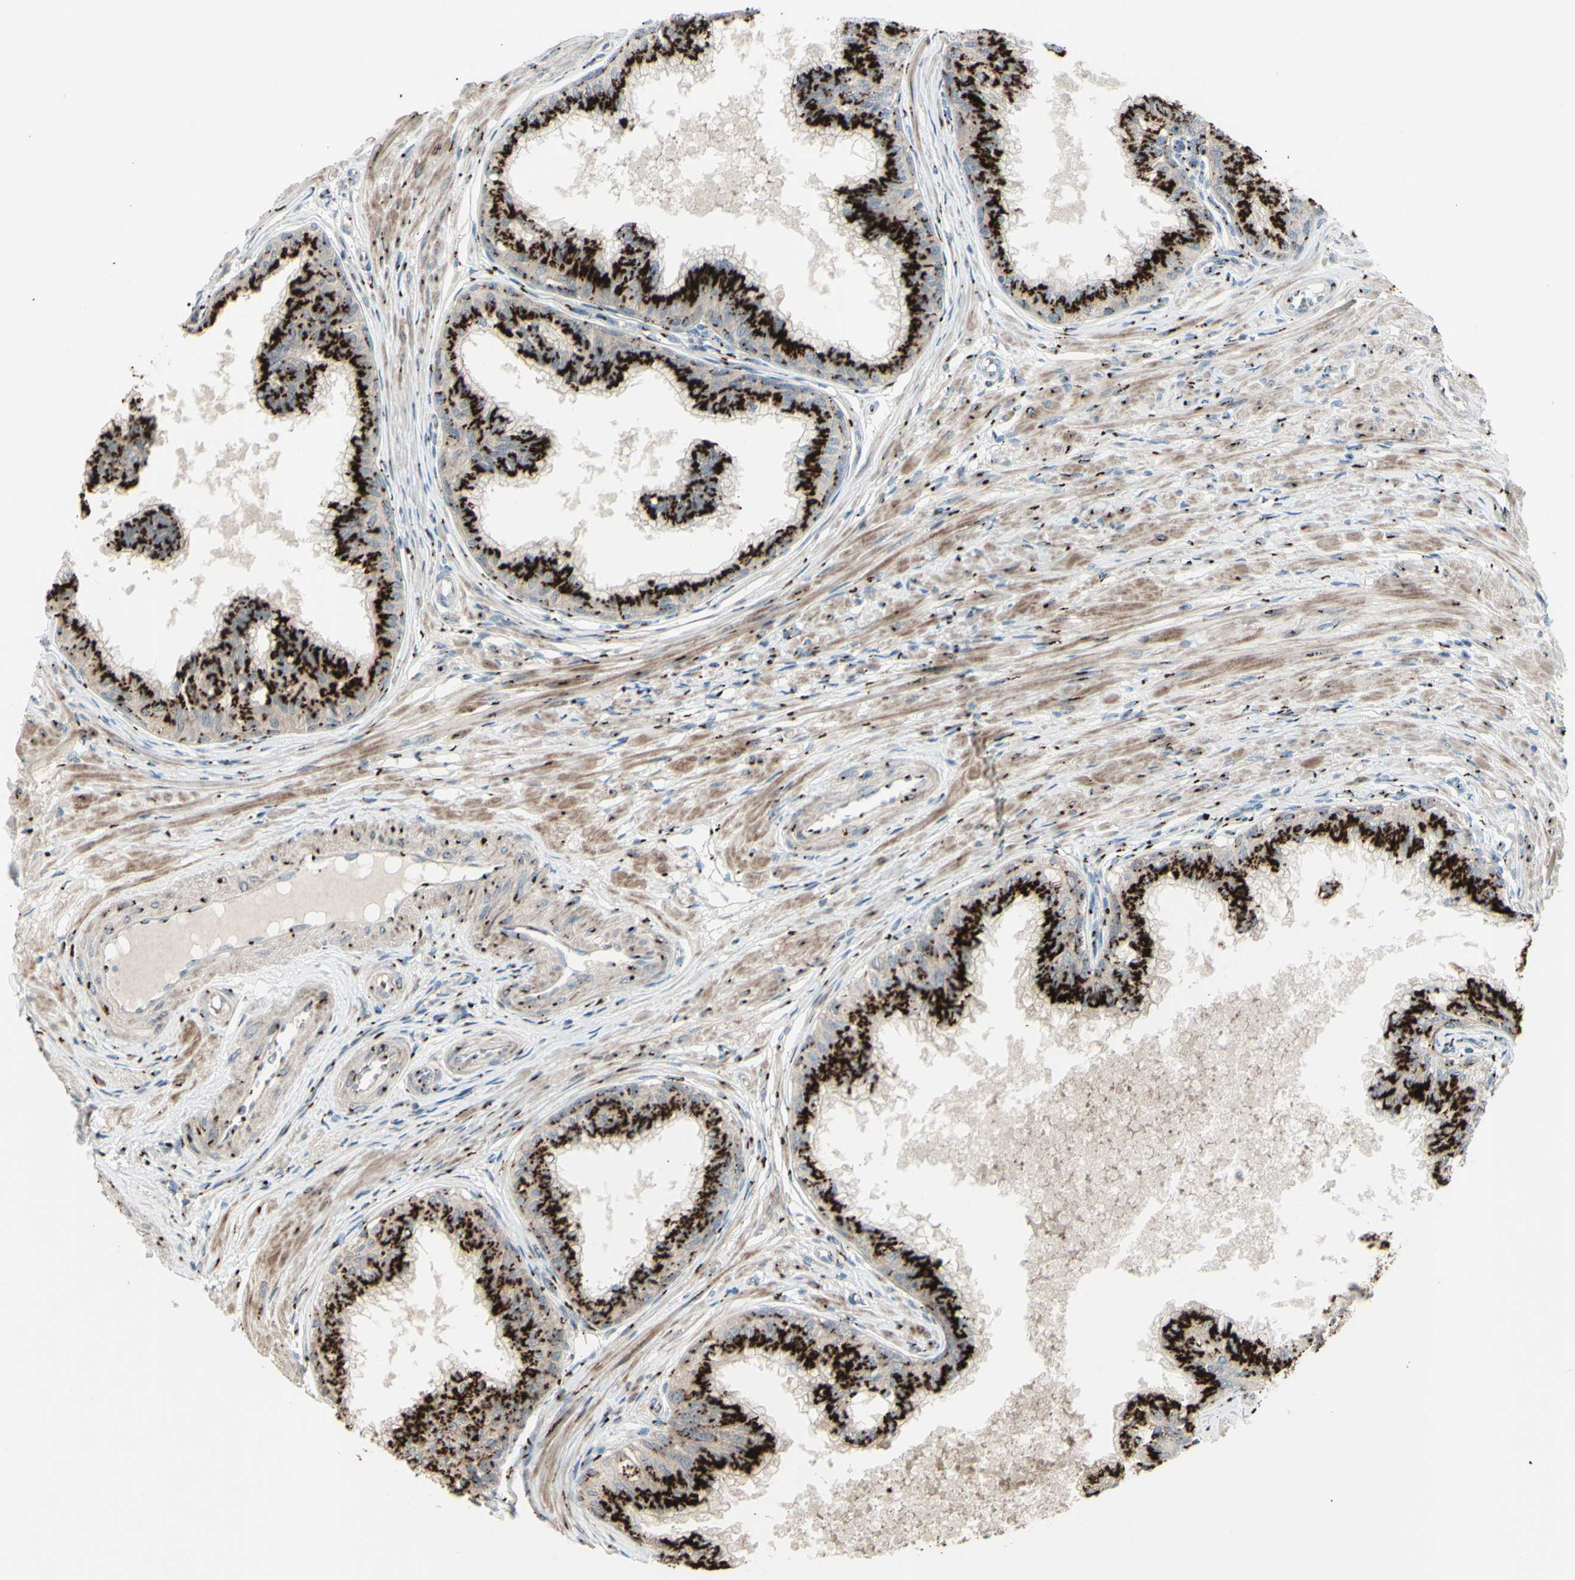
{"staining": {"intensity": "strong", "quantity": ">75%", "location": "cytoplasmic/membranous"}, "tissue": "prostate", "cell_type": "Glandular cells", "image_type": "normal", "snomed": [{"axis": "morphology", "description": "Normal tissue, NOS"}, {"axis": "topography", "description": "Prostate"}, {"axis": "topography", "description": "Seminal veicle"}], "caption": "This histopathology image exhibits immunohistochemistry (IHC) staining of benign prostate, with high strong cytoplasmic/membranous positivity in about >75% of glandular cells.", "gene": "BPNT2", "patient": {"sex": "male", "age": 60}}